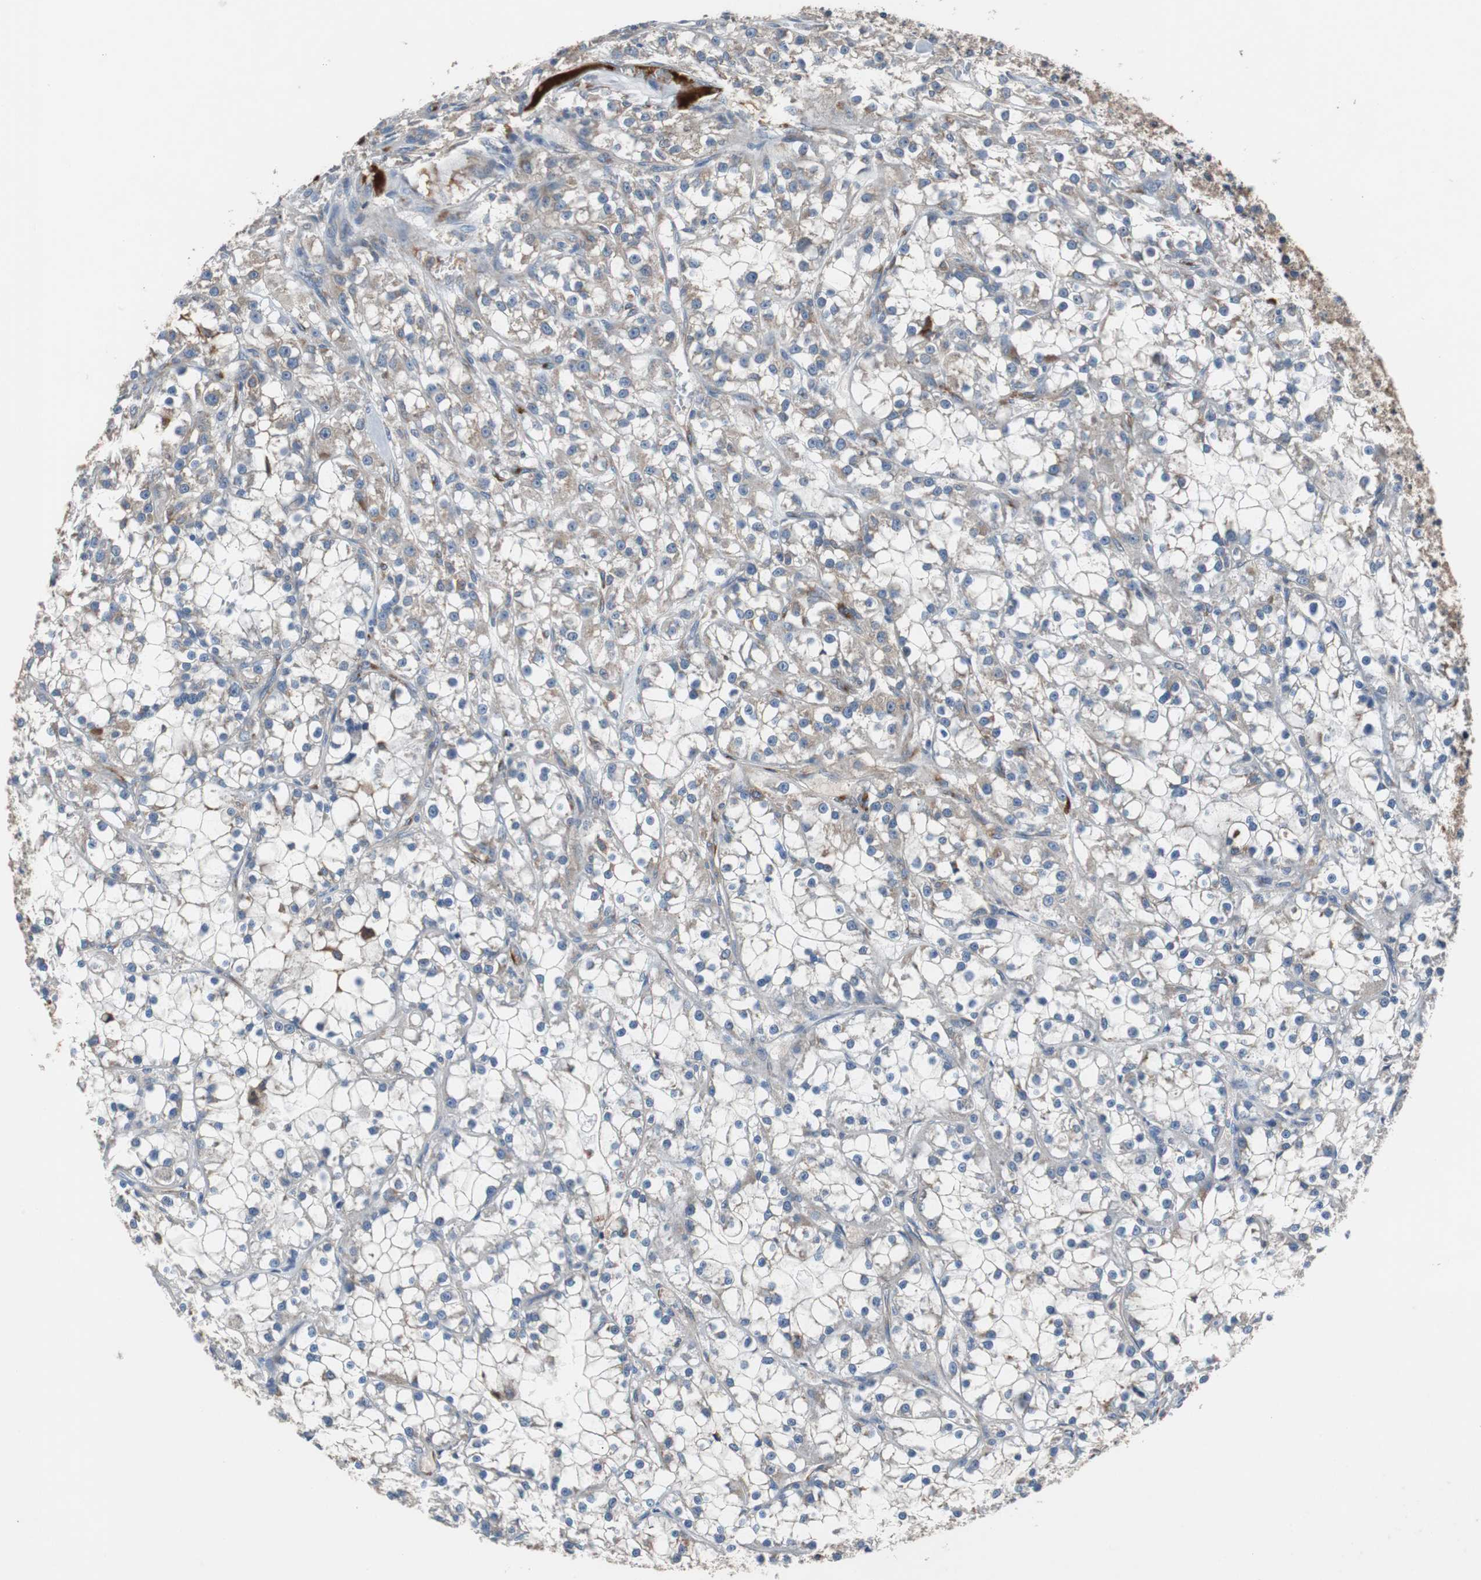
{"staining": {"intensity": "weak", "quantity": "25%-75%", "location": "cytoplasmic/membranous"}, "tissue": "renal cancer", "cell_type": "Tumor cells", "image_type": "cancer", "snomed": [{"axis": "morphology", "description": "Adenocarcinoma, NOS"}, {"axis": "topography", "description": "Kidney"}], "caption": "Immunohistochemistry (IHC) (DAB) staining of human renal cancer (adenocarcinoma) displays weak cytoplasmic/membranous protein positivity in about 25%-75% of tumor cells. (Stains: DAB (3,3'-diaminobenzidine) in brown, nuclei in blue, Microscopy: brightfield microscopy at high magnification).", "gene": "SORT1", "patient": {"sex": "female", "age": 52}}